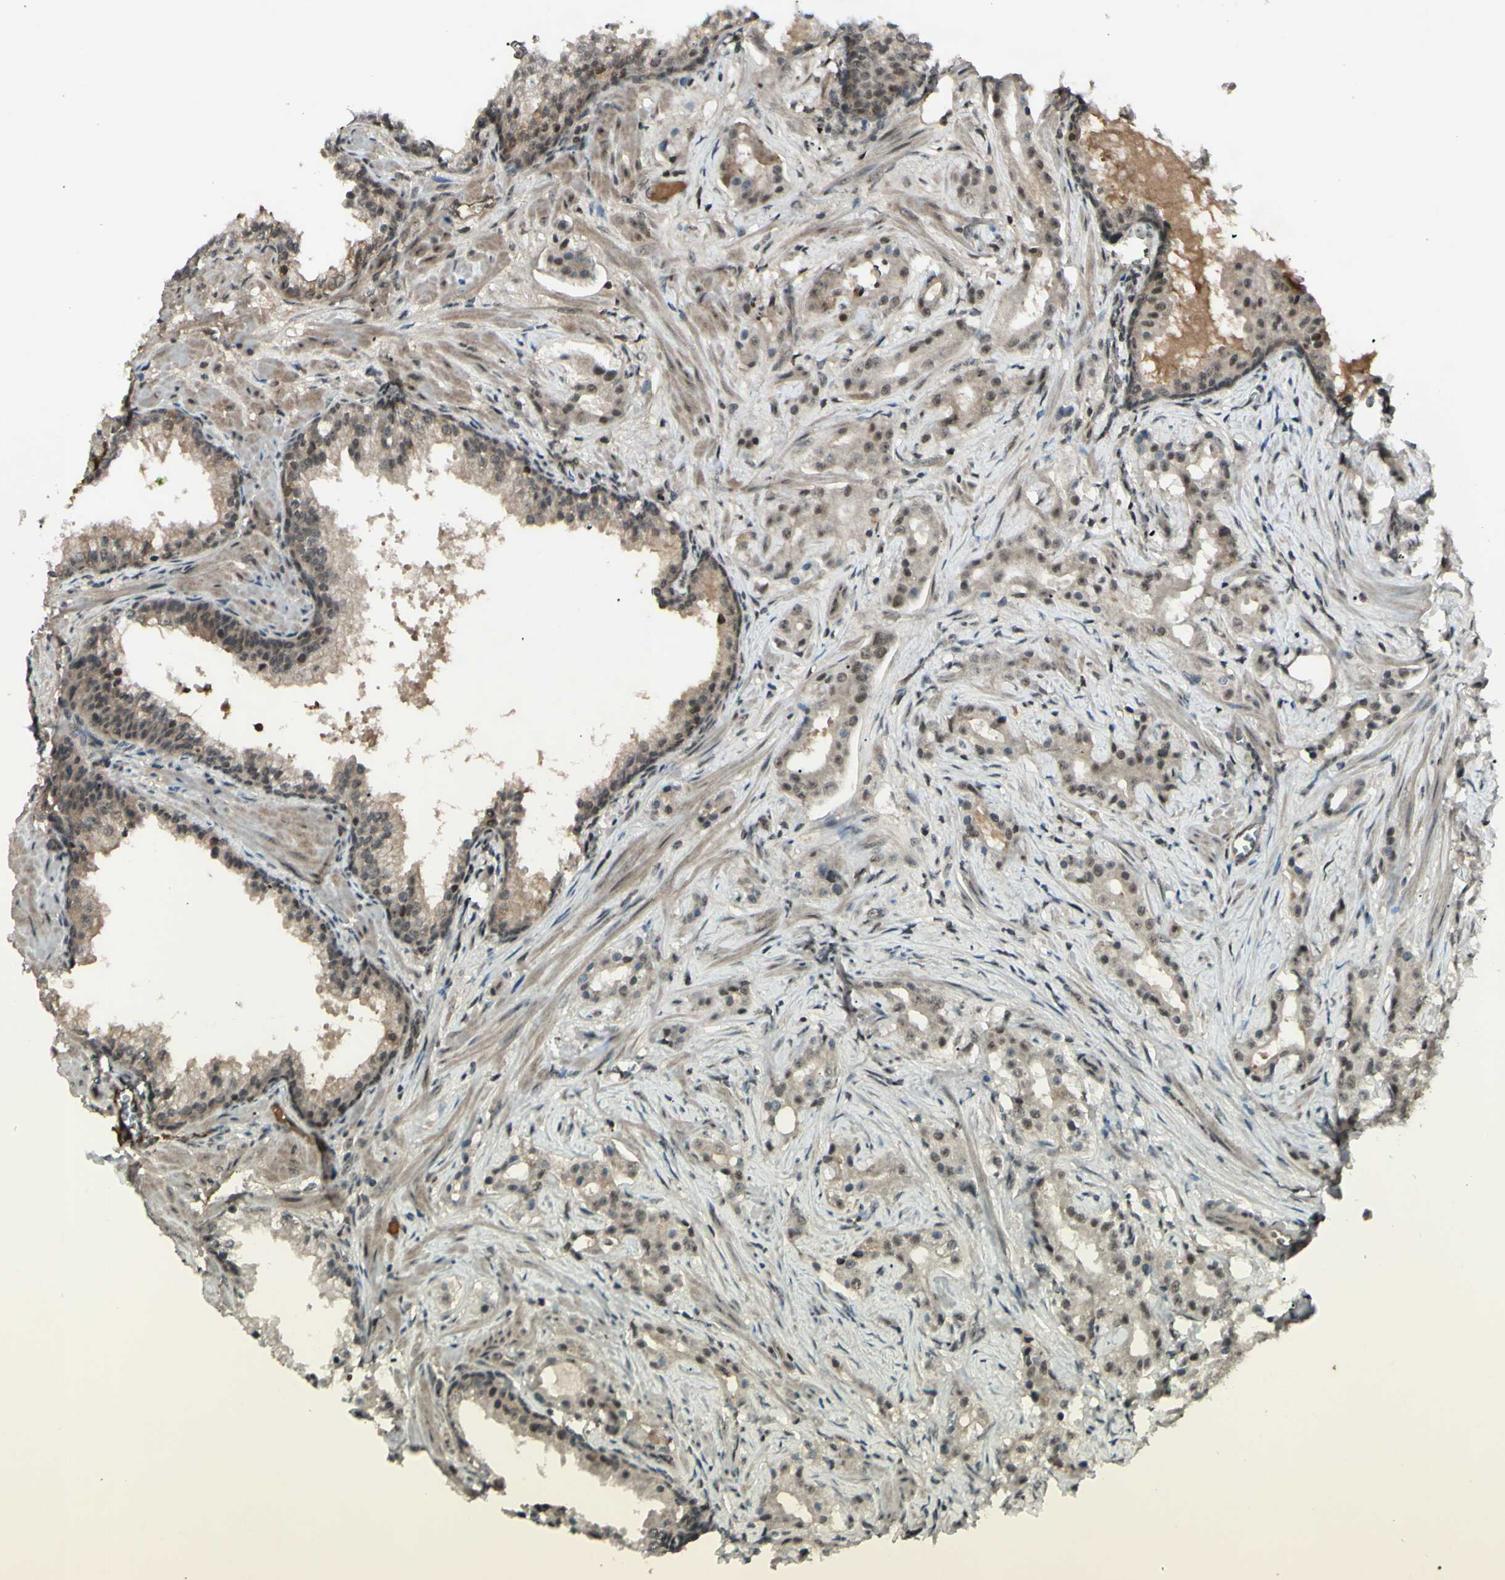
{"staining": {"intensity": "weak", "quantity": "25%-75%", "location": "cytoplasmic/membranous,nuclear"}, "tissue": "prostate cancer", "cell_type": "Tumor cells", "image_type": "cancer", "snomed": [{"axis": "morphology", "description": "Adenocarcinoma, Low grade"}, {"axis": "topography", "description": "Prostate"}], "caption": "This is a photomicrograph of immunohistochemistry staining of adenocarcinoma (low-grade) (prostate), which shows weak positivity in the cytoplasmic/membranous and nuclear of tumor cells.", "gene": "SNW1", "patient": {"sex": "male", "age": 59}}